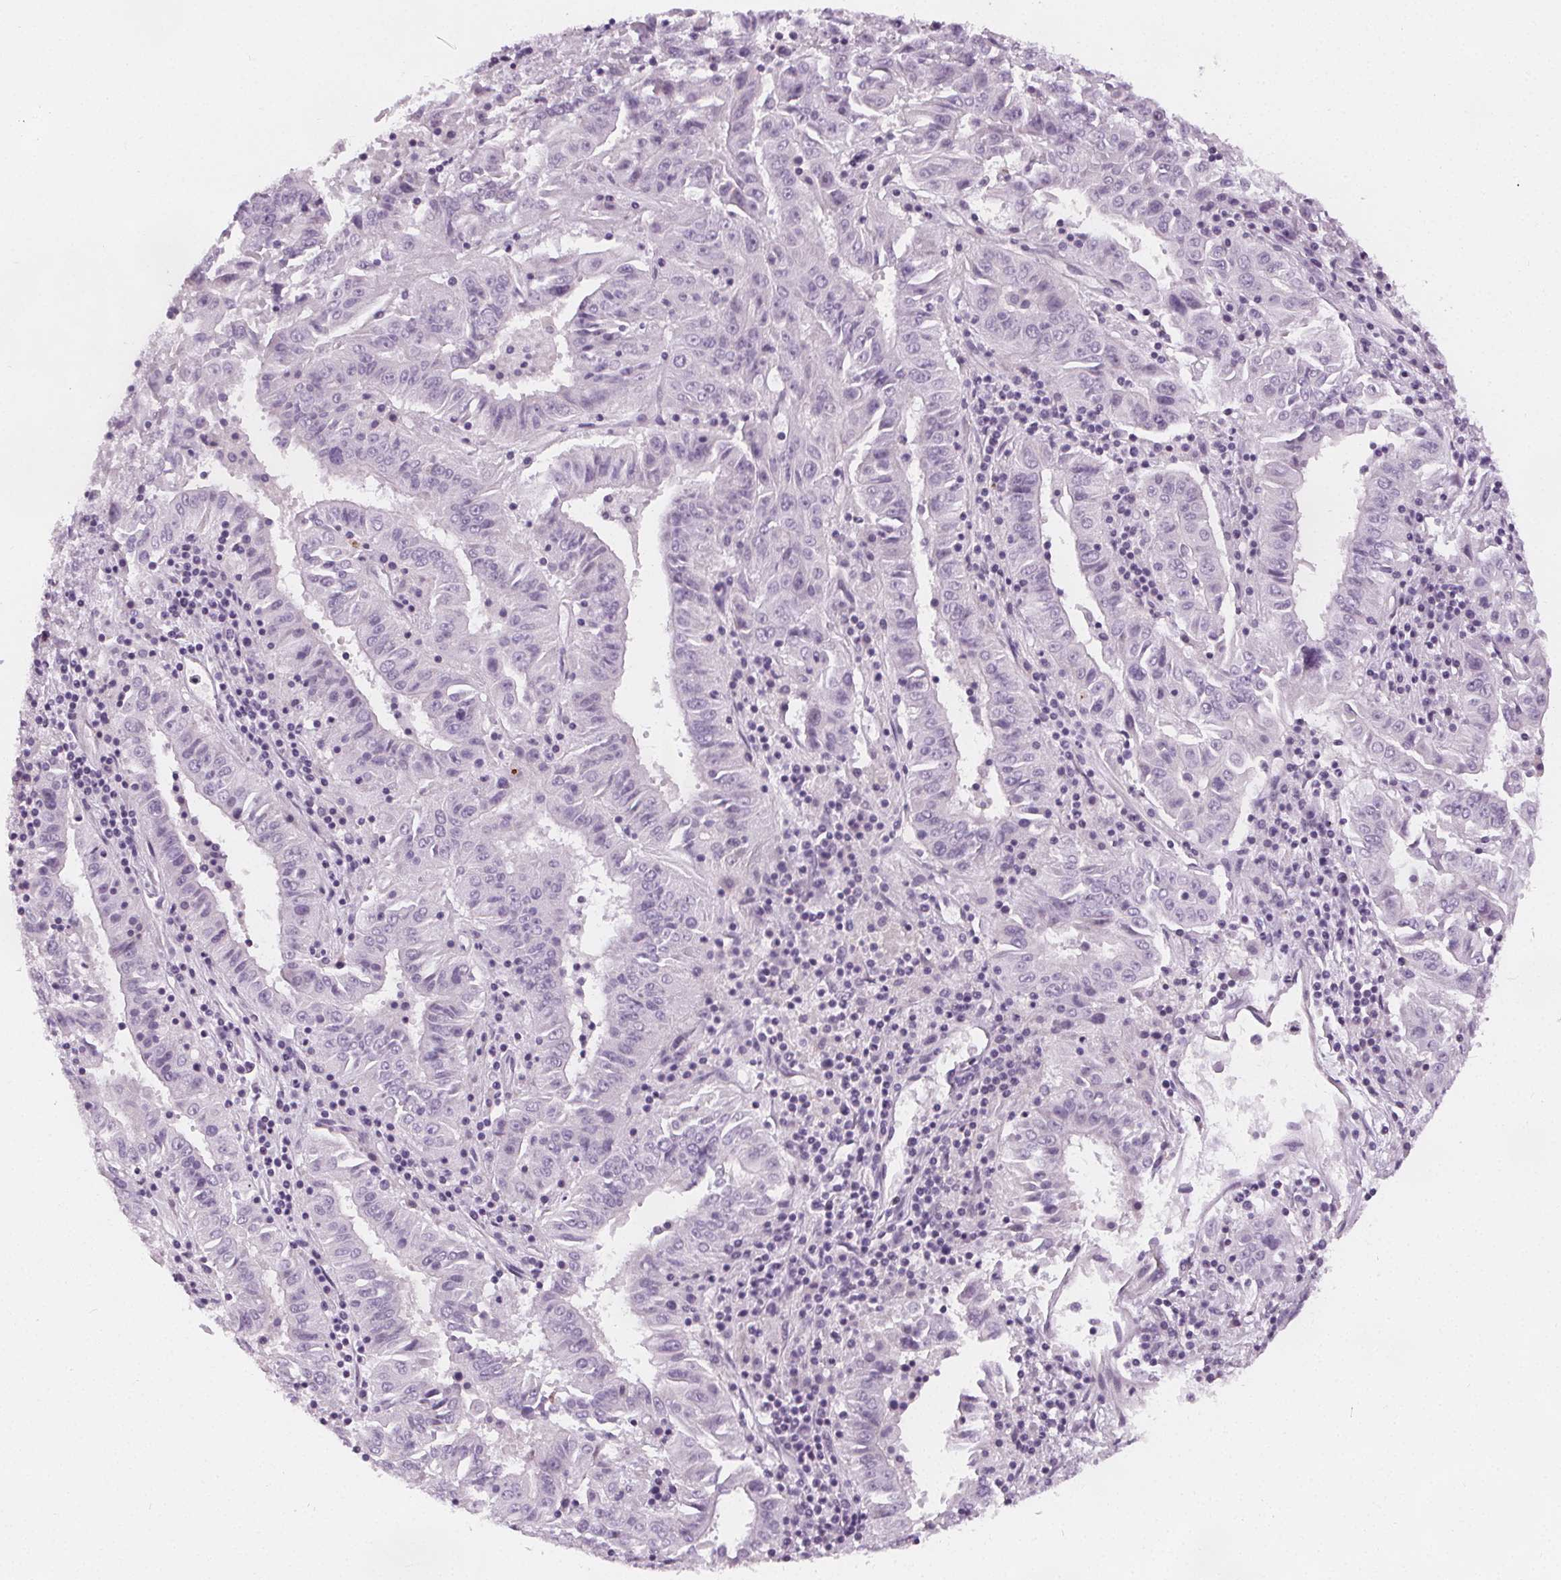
{"staining": {"intensity": "negative", "quantity": "none", "location": "none"}, "tissue": "pancreatic cancer", "cell_type": "Tumor cells", "image_type": "cancer", "snomed": [{"axis": "morphology", "description": "Adenocarcinoma, NOS"}, {"axis": "topography", "description": "Pancreas"}], "caption": "Tumor cells show no significant expression in pancreatic cancer (adenocarcinoma).", "gene": "SLC5A12", "patient": {"sex": "male", "age": 63}}